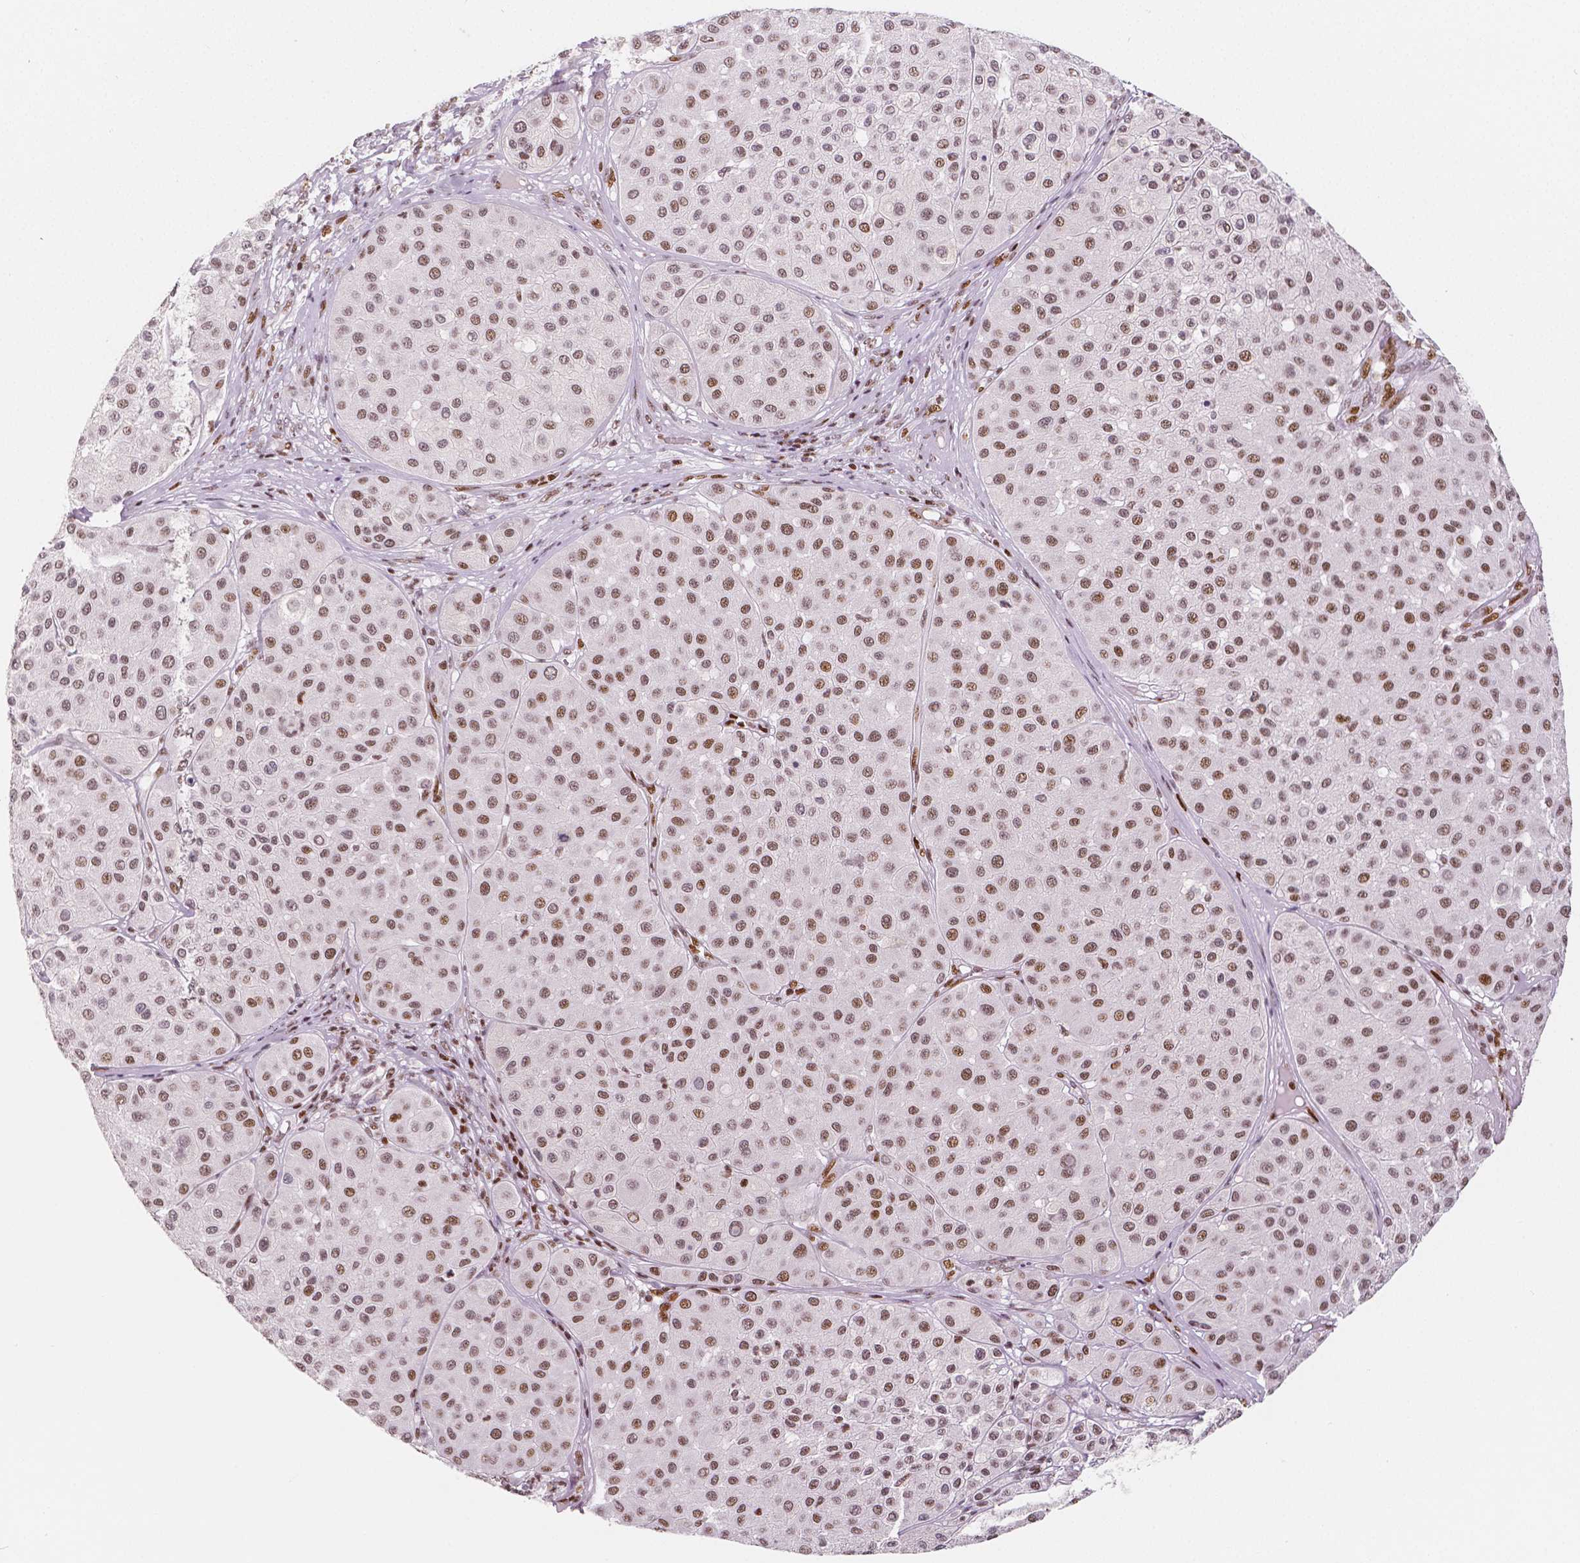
{"staining": {"intensity": "moderate", "quantity": ">75%", "location": "nuclear"}, "tissue": "melanoma", "cell_type": "Tumor cells", "image_type": "cancer", "snomed": [{"axis": "morphology", "description": "Malignant melanoma, Metastatic site"}, {"axis": "topography", "description": "Smooth muscle"}], "caption": "About >75% of tumor cells in malignant melanoma (metastatic site) reveal moderate nuclear protein staining as visualized by brown immunohistochemical staining.", "gene": "HDAC1", "patient": {"sex": "male", "age": 41}}